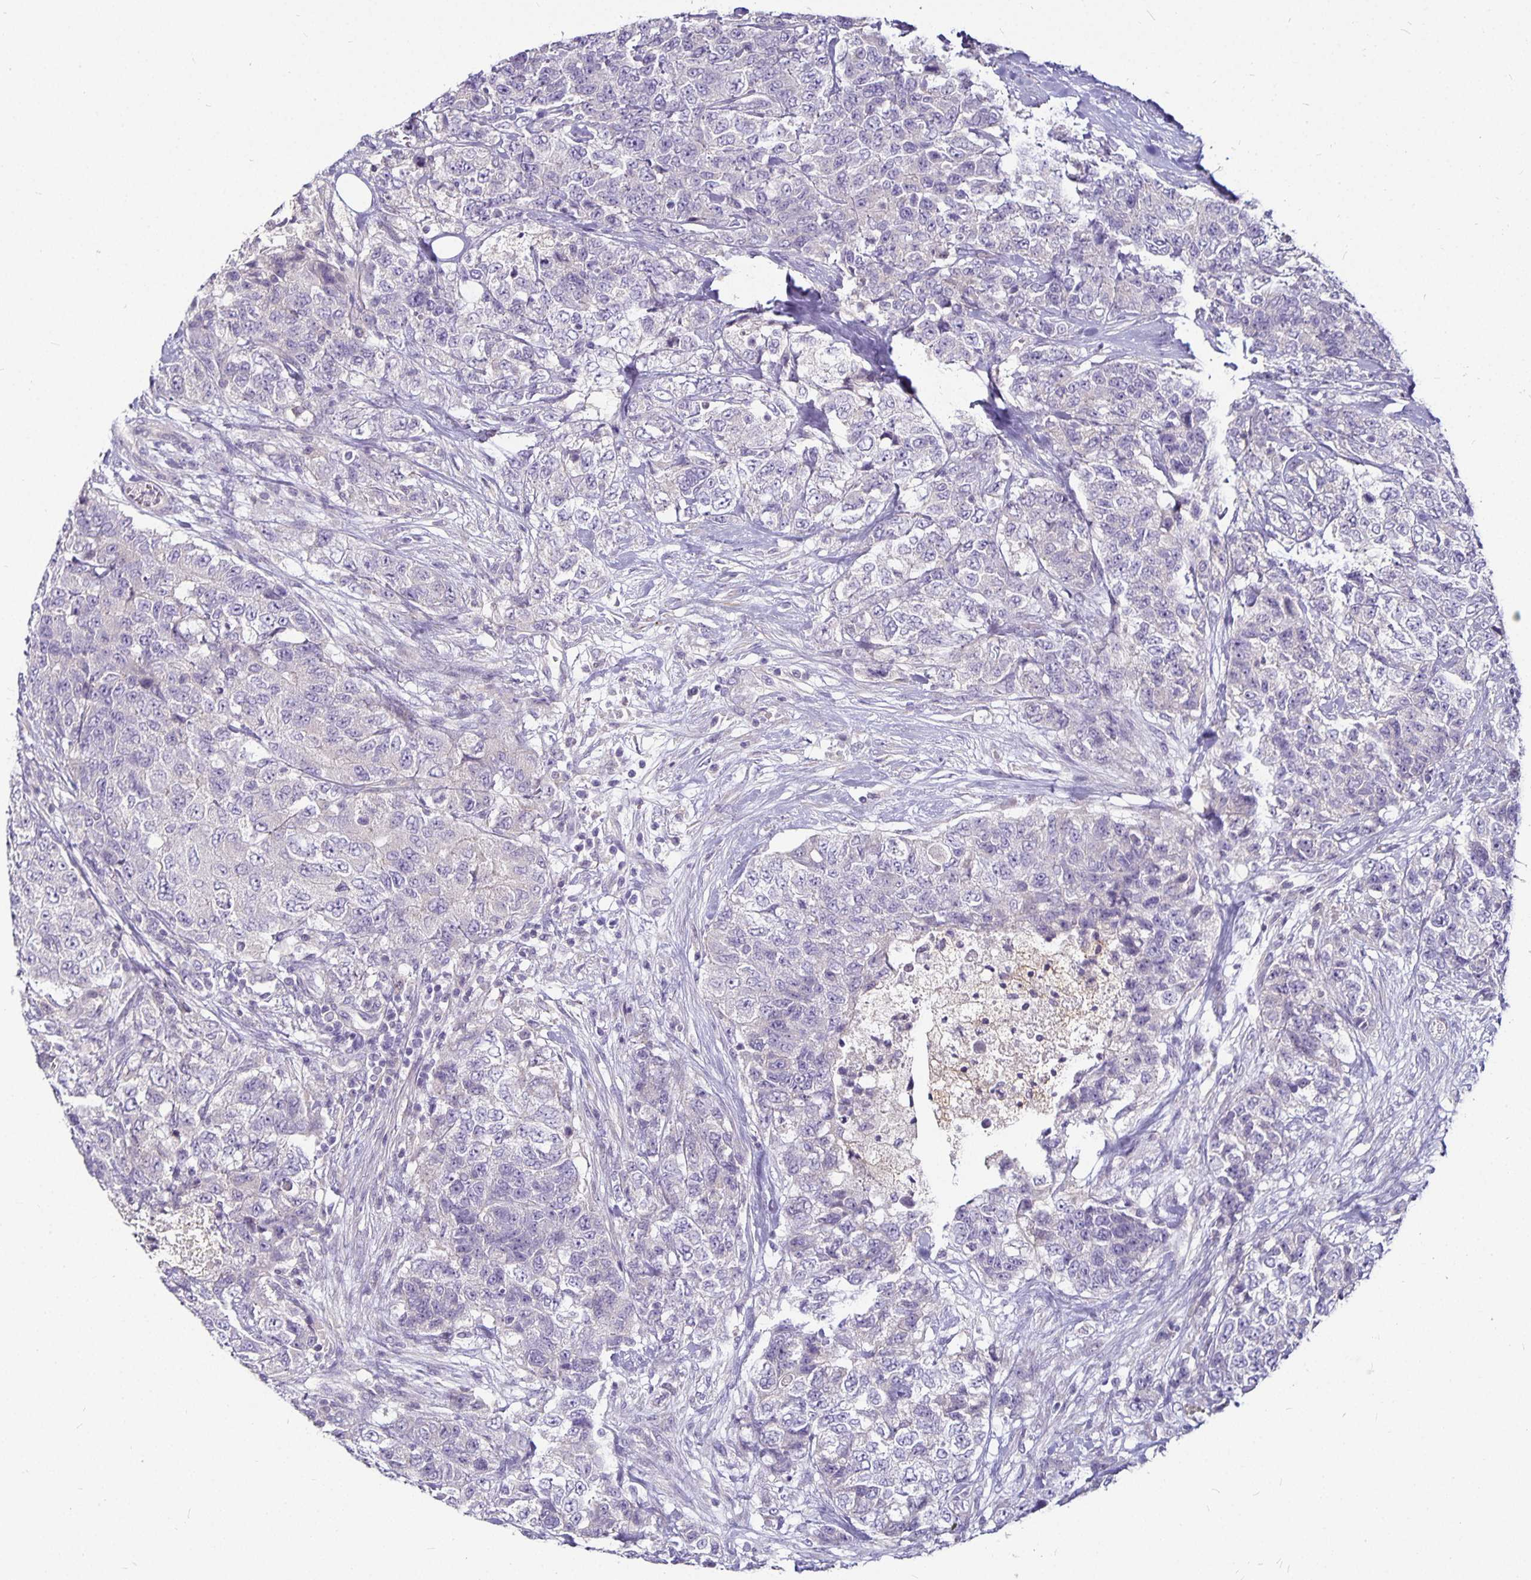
{"staining": {"intensity": "negative", "quantity": "none", "location": "none"}, "tissue": "urothelial cancer", "cell_type": "Tumor cells", "image_type": "cancer", "snomed": [{"axis": "morphology", "description": "Urothelial carcinoma, High grade"}, {"axis": "topography", "description": "Urinary bladder"}], "caption": "Immunohistochemistry (IHC) of high-grade urothelial carcinoma exhibits no positivity in tumor cells. (Immunohistochemistry (IHC), brightfield microscopy, high magnification).", "gene": "CA12", "patient": {"sex": "female", "age": 78}}